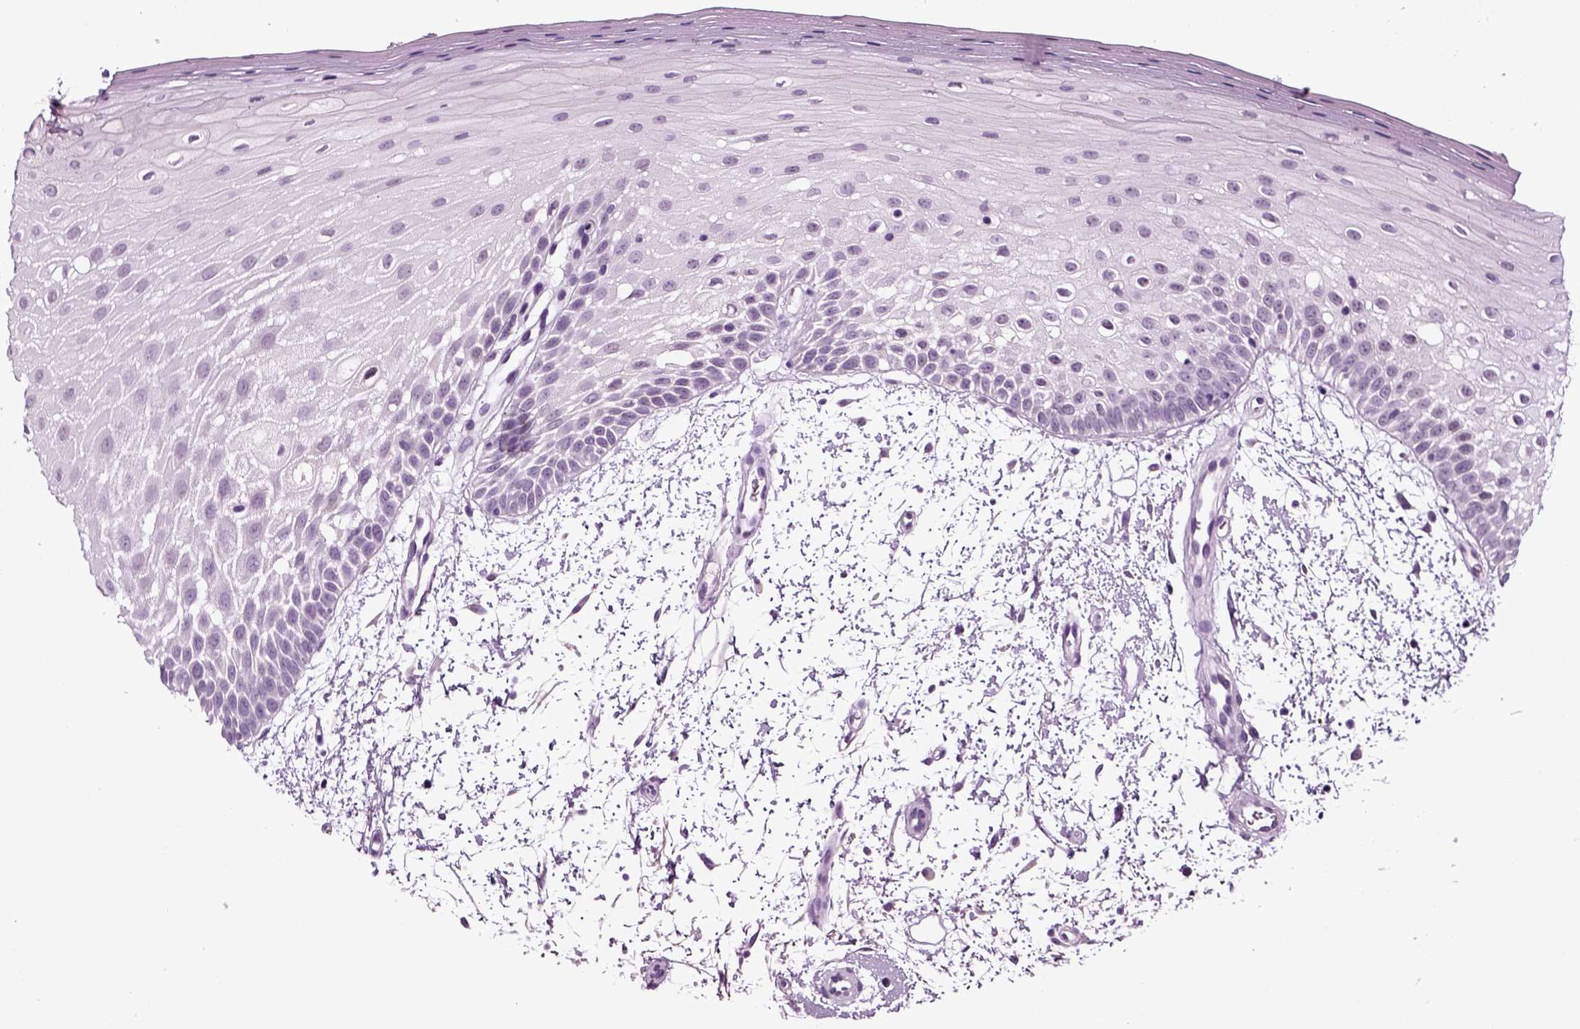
{"staining": {"intensity": "negative", "quantity": "none", "location": "none"}, "tissue": "oral mucosa", "cell_type": "Squamous epithelial cells", "image_type": "normal", "snomed": [{"axis": "morphology", "description": "Normal tissue, NOS"}, {"axis": "morphology", "description": "Squamous cell carcinoma, NOS"}, {"axis": "topography", "description": "Oral tissue"}, {"axis": "topography", "description": "Head-Neck"}], "caption": "IHC micrograph of benign oral mucosa: human oral mucosa stained with DAB exhibits no significant protein positivity in squamous epithelial cells.", "gene": "SPATA17", "patient": {"sex": "female", "age": 75}}